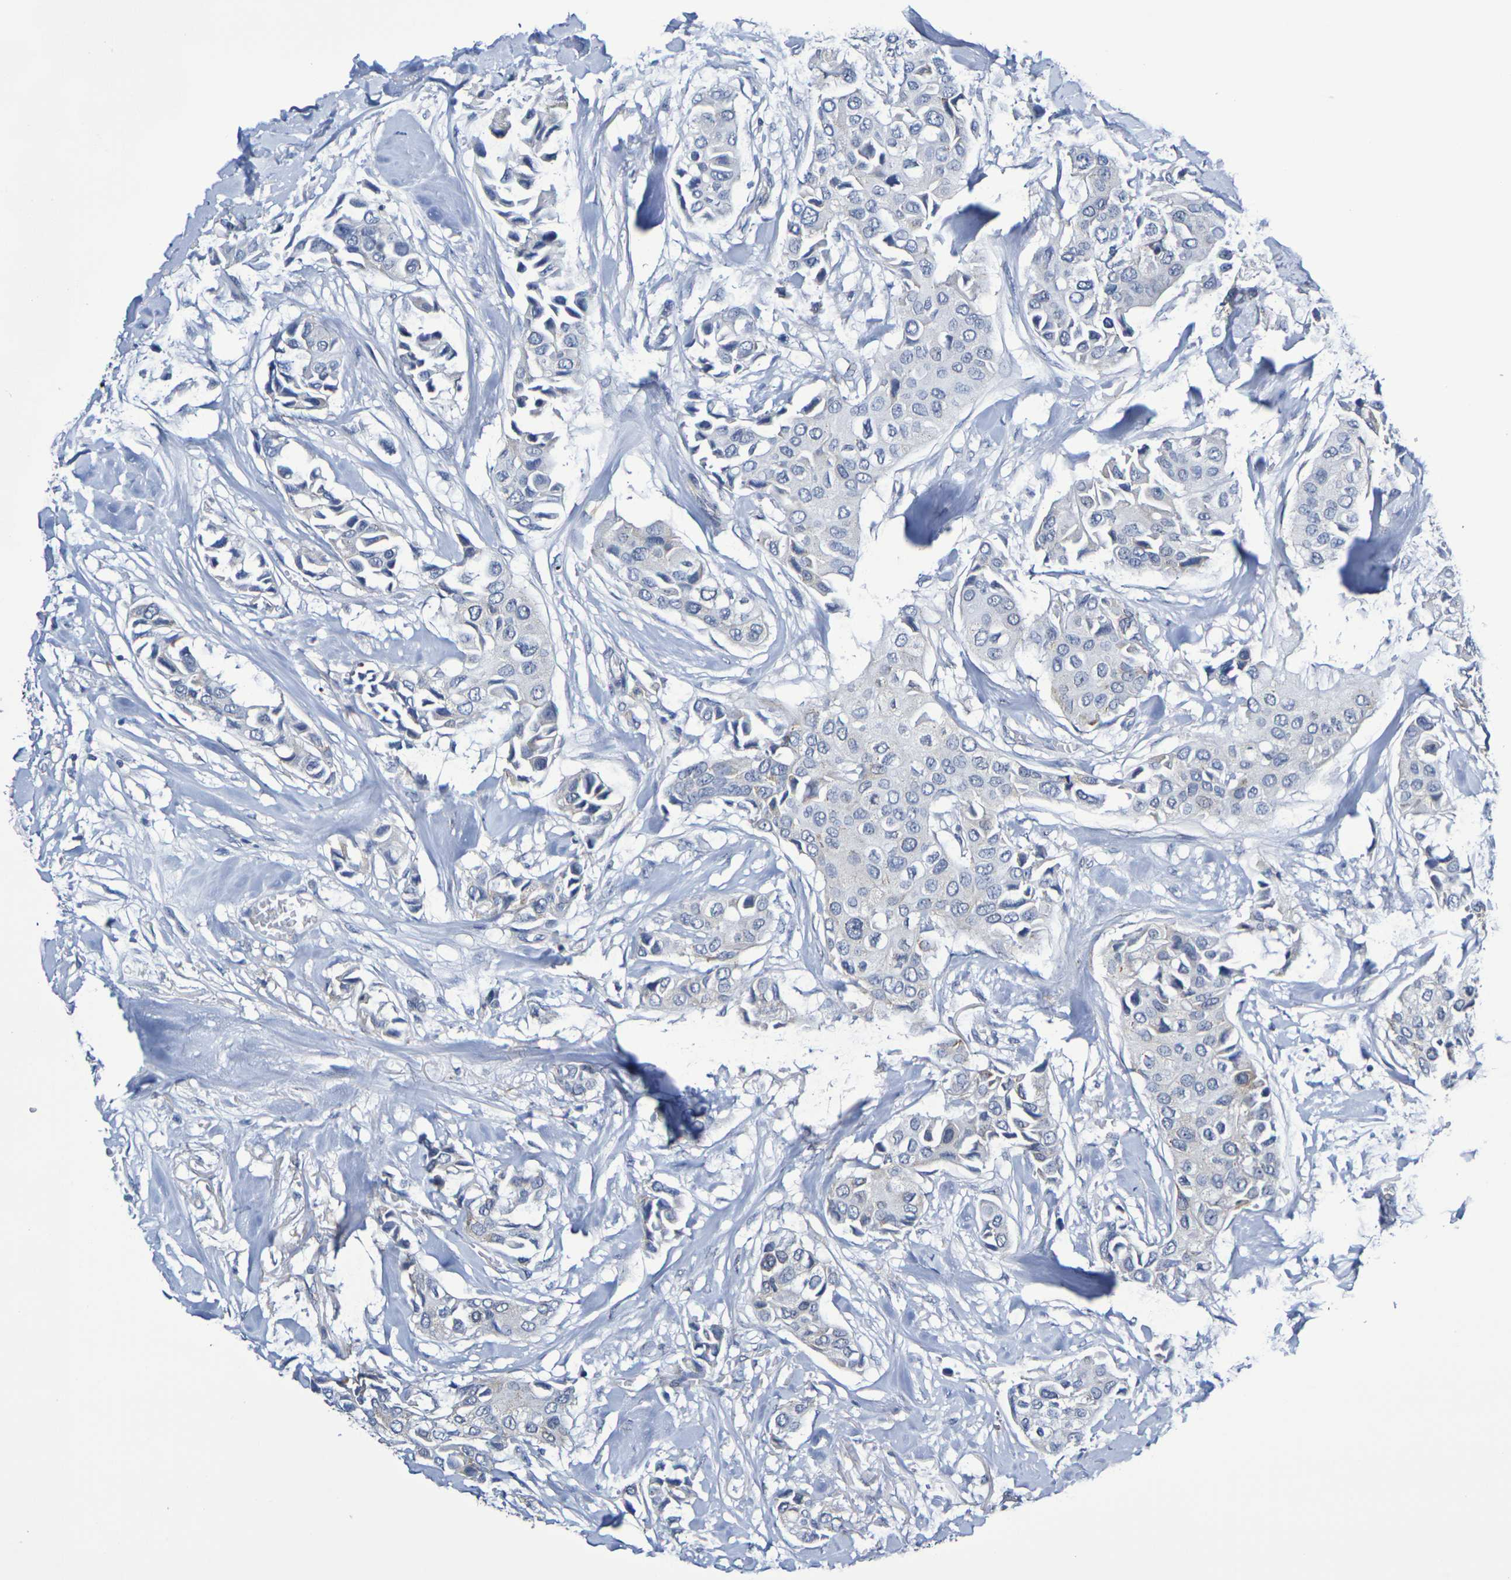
{"staining": {"intensity": "negative", "quantity": "none", "location": "none"}, "tissue": "breast cancer", "cell_type": "Tumor cells", "image_type": "cancer", "snomed": [{"axis": "morphology", "description": "Duct carcinoma"}, {"axis": "topography", "description": "Breast"}], "caption": "Immunohistochemical staining of human breast cancer (infiltrating ductal carcinoma) shows no significant positivity in tumor cells.", "gene": "CHRNB1", "patient": {"sex": "female", "age": 80}}